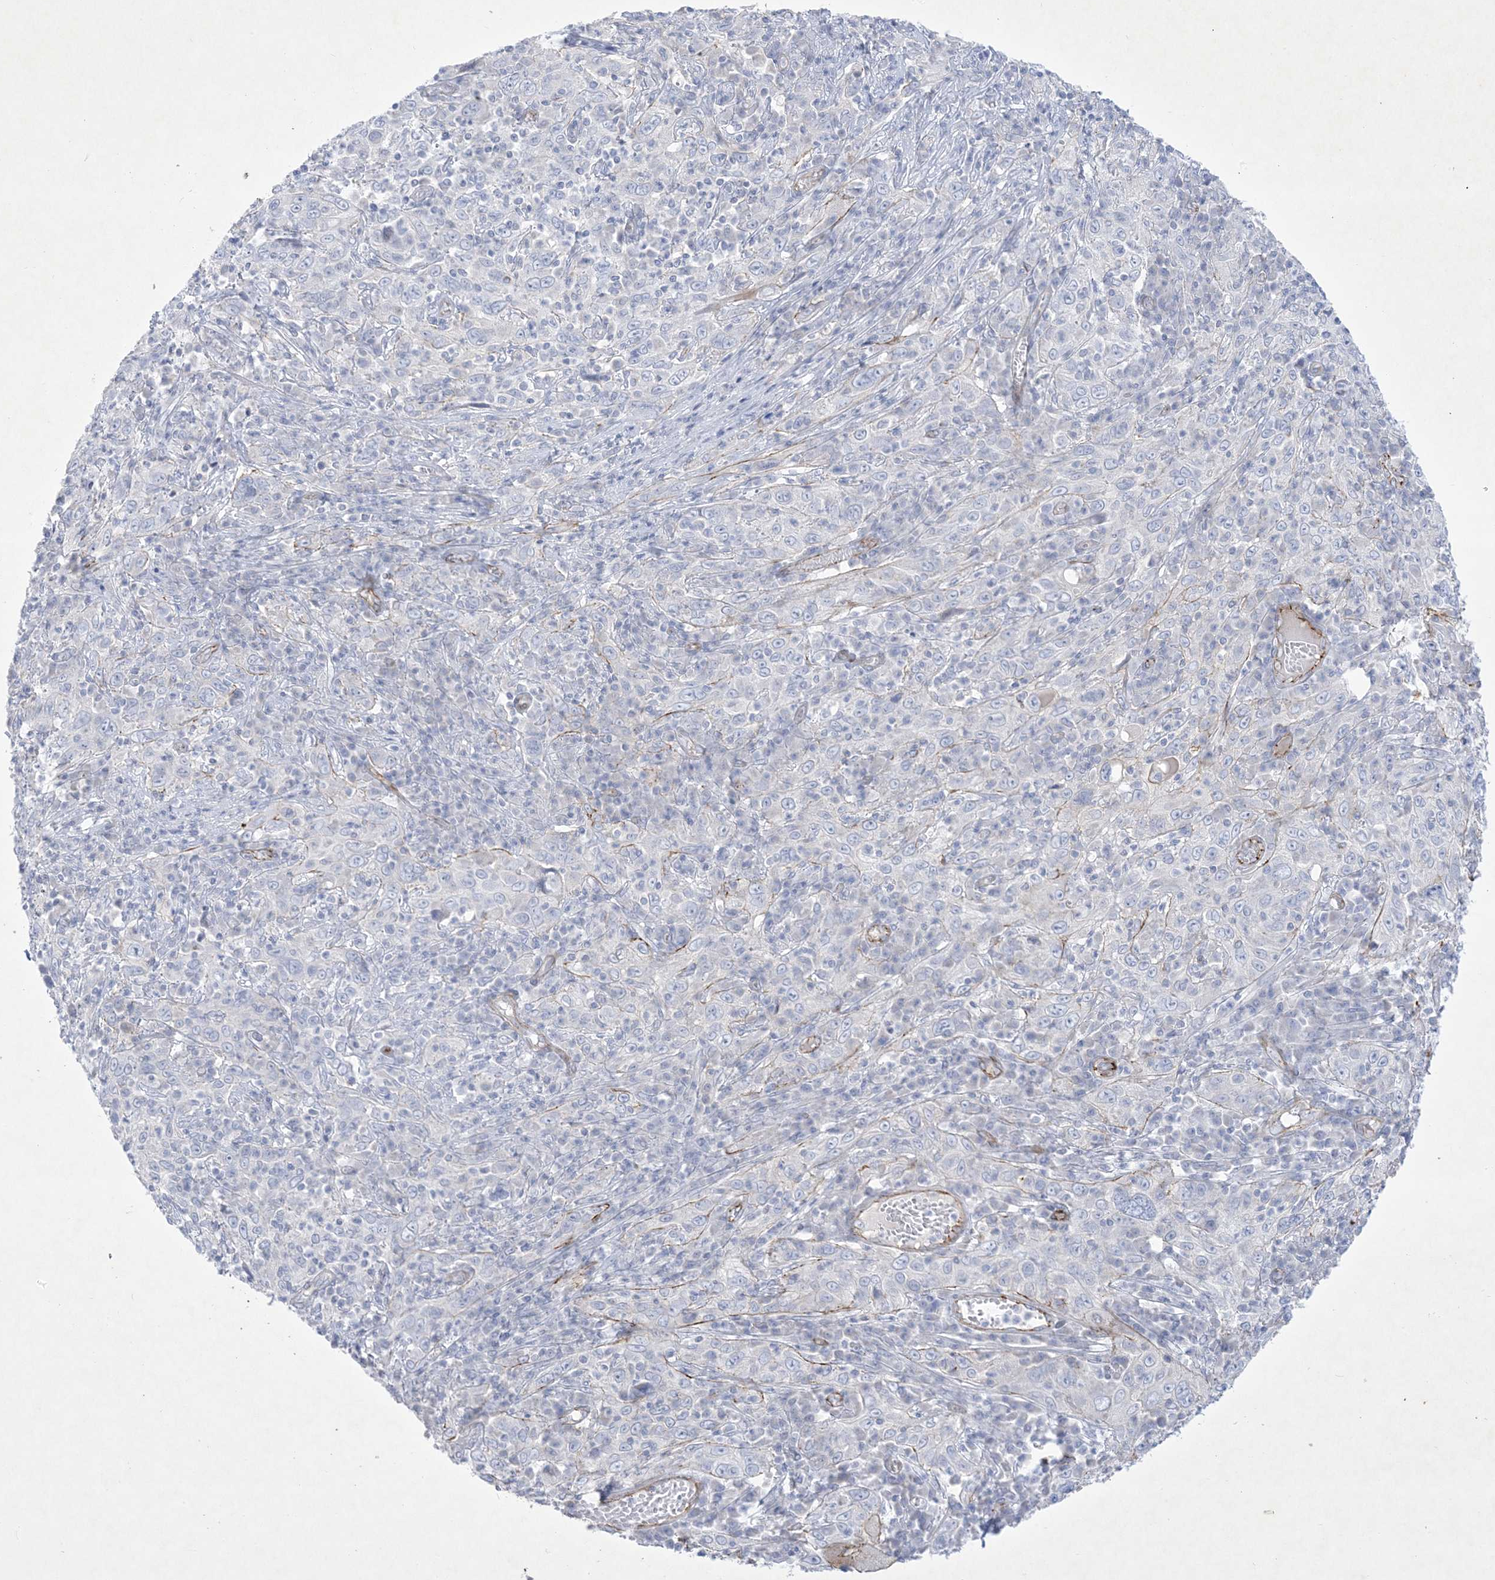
{"staining": {"intensity": "negative", "quantity": "none", "location": "none"}, "tissue": "cervical cancer", "cell_type": "Tumor cells", "image_type": "cancer", "snomed": [{"axis": "morphology", "description": "Squamous cell carcinoma, NOS"}, {"axis": "topography", "description": "Cervix"}], "caption": "DAB (3,3'-diaminobenzidine) immunohistochemical staining of cervical cancer shows no significant expression in tumor cells.", "gene": "B3GNT7", "patient": {"sex": "female", "age": 46}}